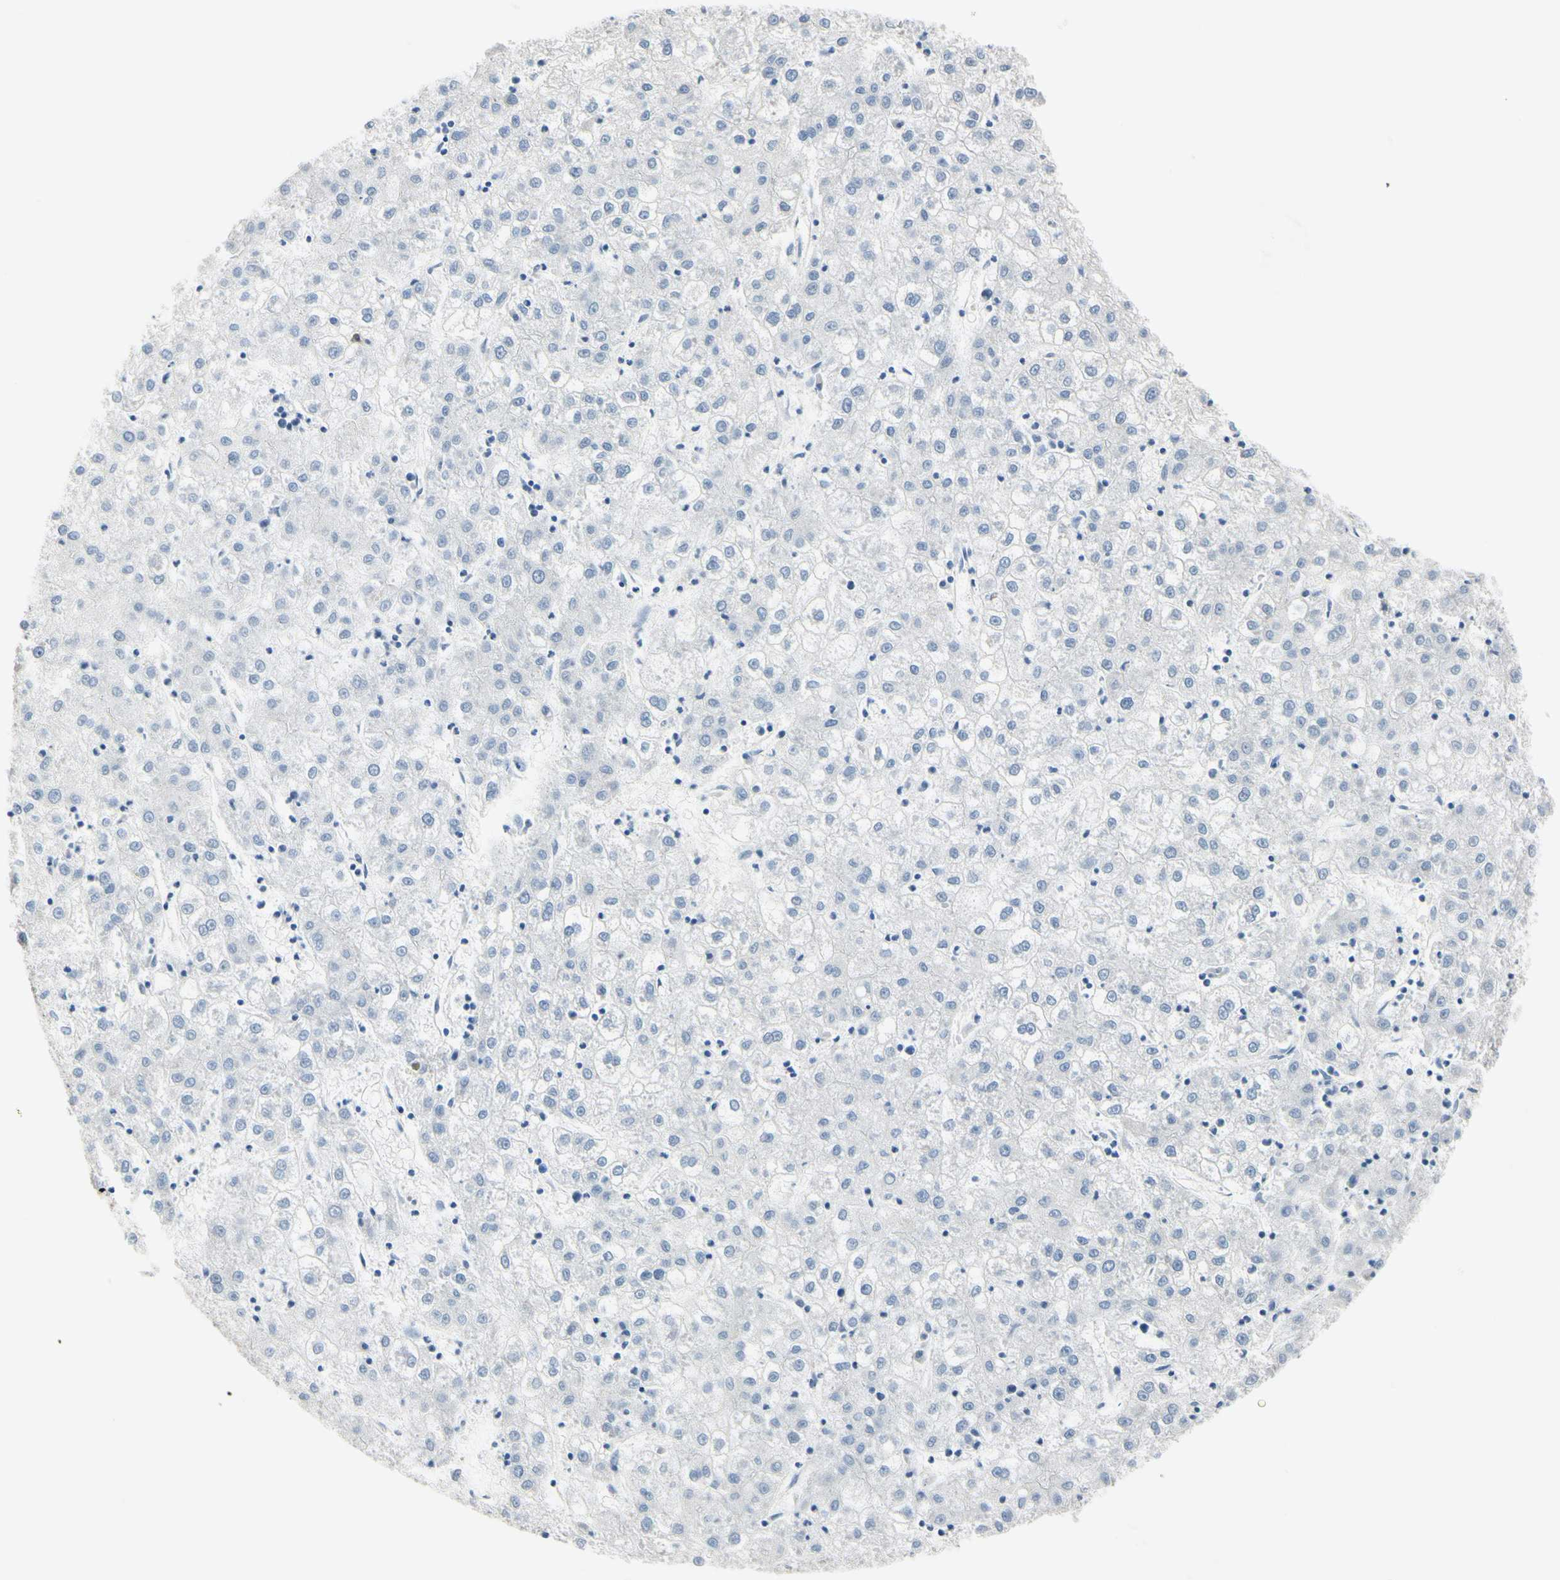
{"staining": {"intensity": "negative", "quantity": "none", "location": "none"}, "tissue": "liver cancer", "cell_type": "Tumor cells", "image_type": "cancer", "snomed": [{"axis": "morphology", "description": "Carcinoma, Hepatocellular, NOS"}, {"axis": "topography", "description": "Liver"}], "caption": "This is an immunohistochemistry histopathology image of liver hepatocellular carcinoma. There is no expression in tumor cells.", "gene": "CKAP2", "patient": {"sex": "male", "age": 72}}